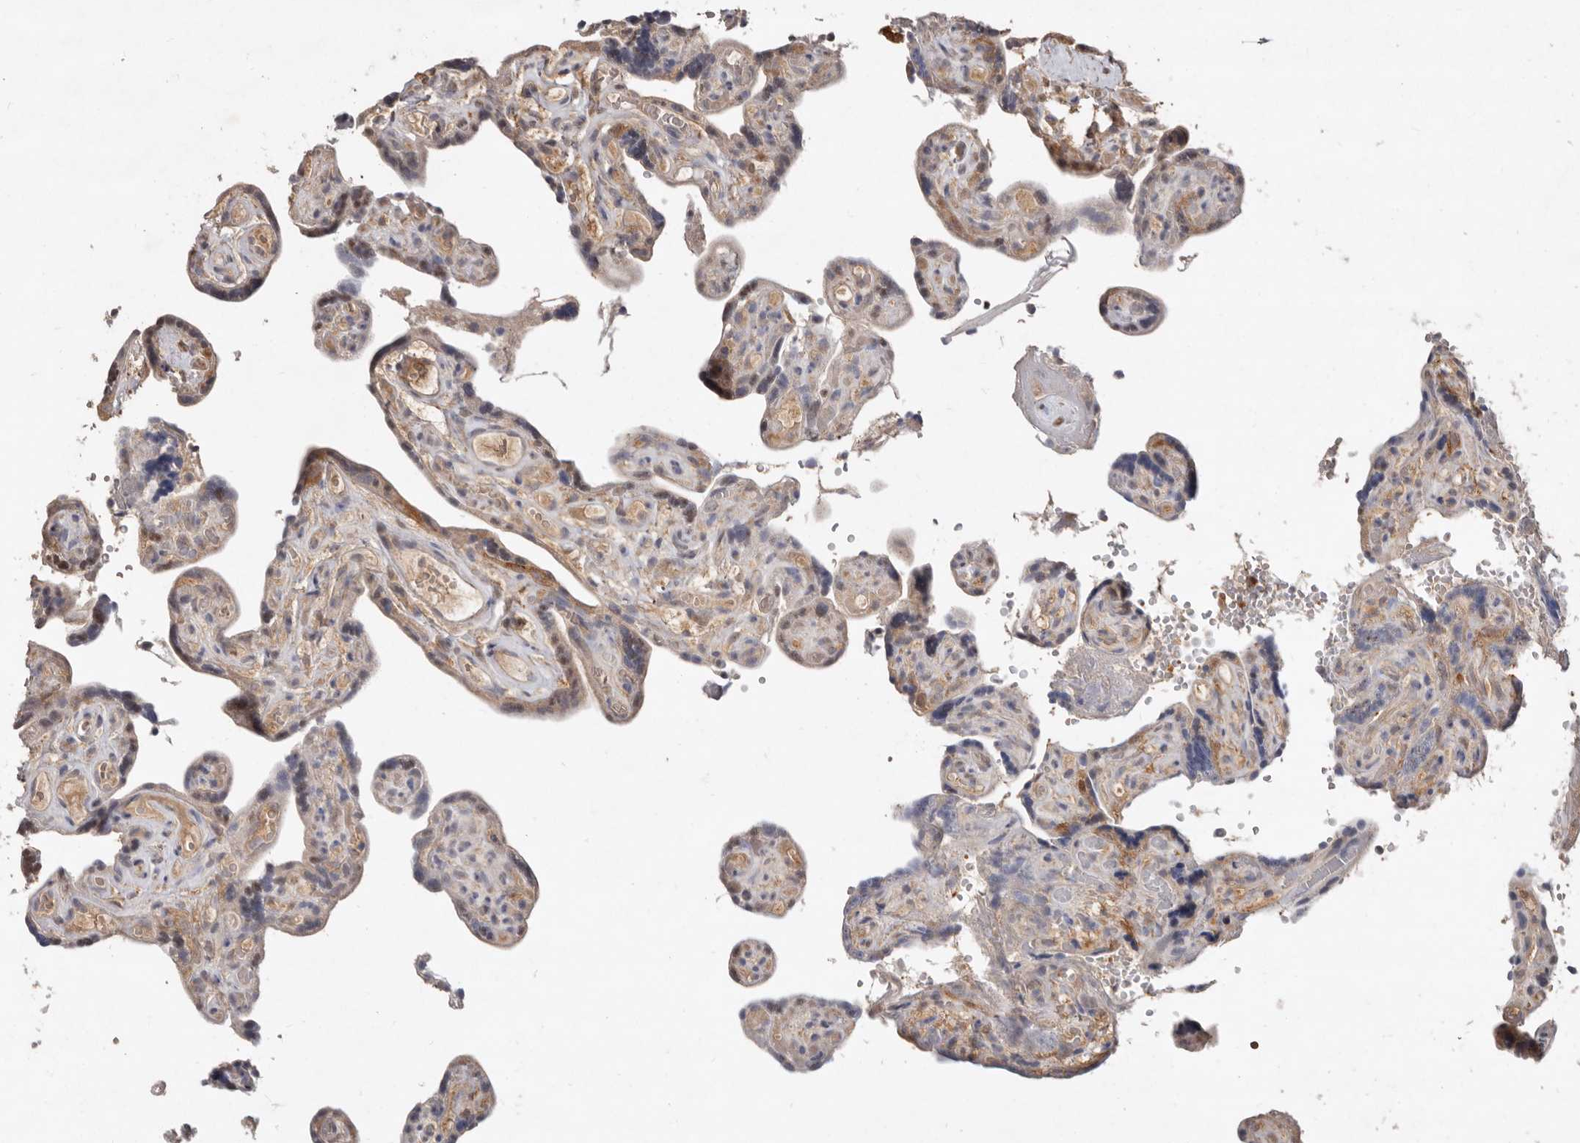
{"staining": {"intensity": "moderate", "quantity": ">75%", "location": "cytoplasmic/membranous"}, "tissue": "placenta", "cell_type": "Decidual cells", "image_type": "normal", "snomed": [{"axis": "morphology", "description": "Normal tissue, NOS"}, {"axis": "topography", "description": "Placenta"}], "caption": "Protein expression analysis of unremarkable placenta shows moderate cytoplasmic/membranous staining in approximately >75% of decidual cells.", "gene": "EDEM1", "patient": {"sex": "female", "age": 30}}